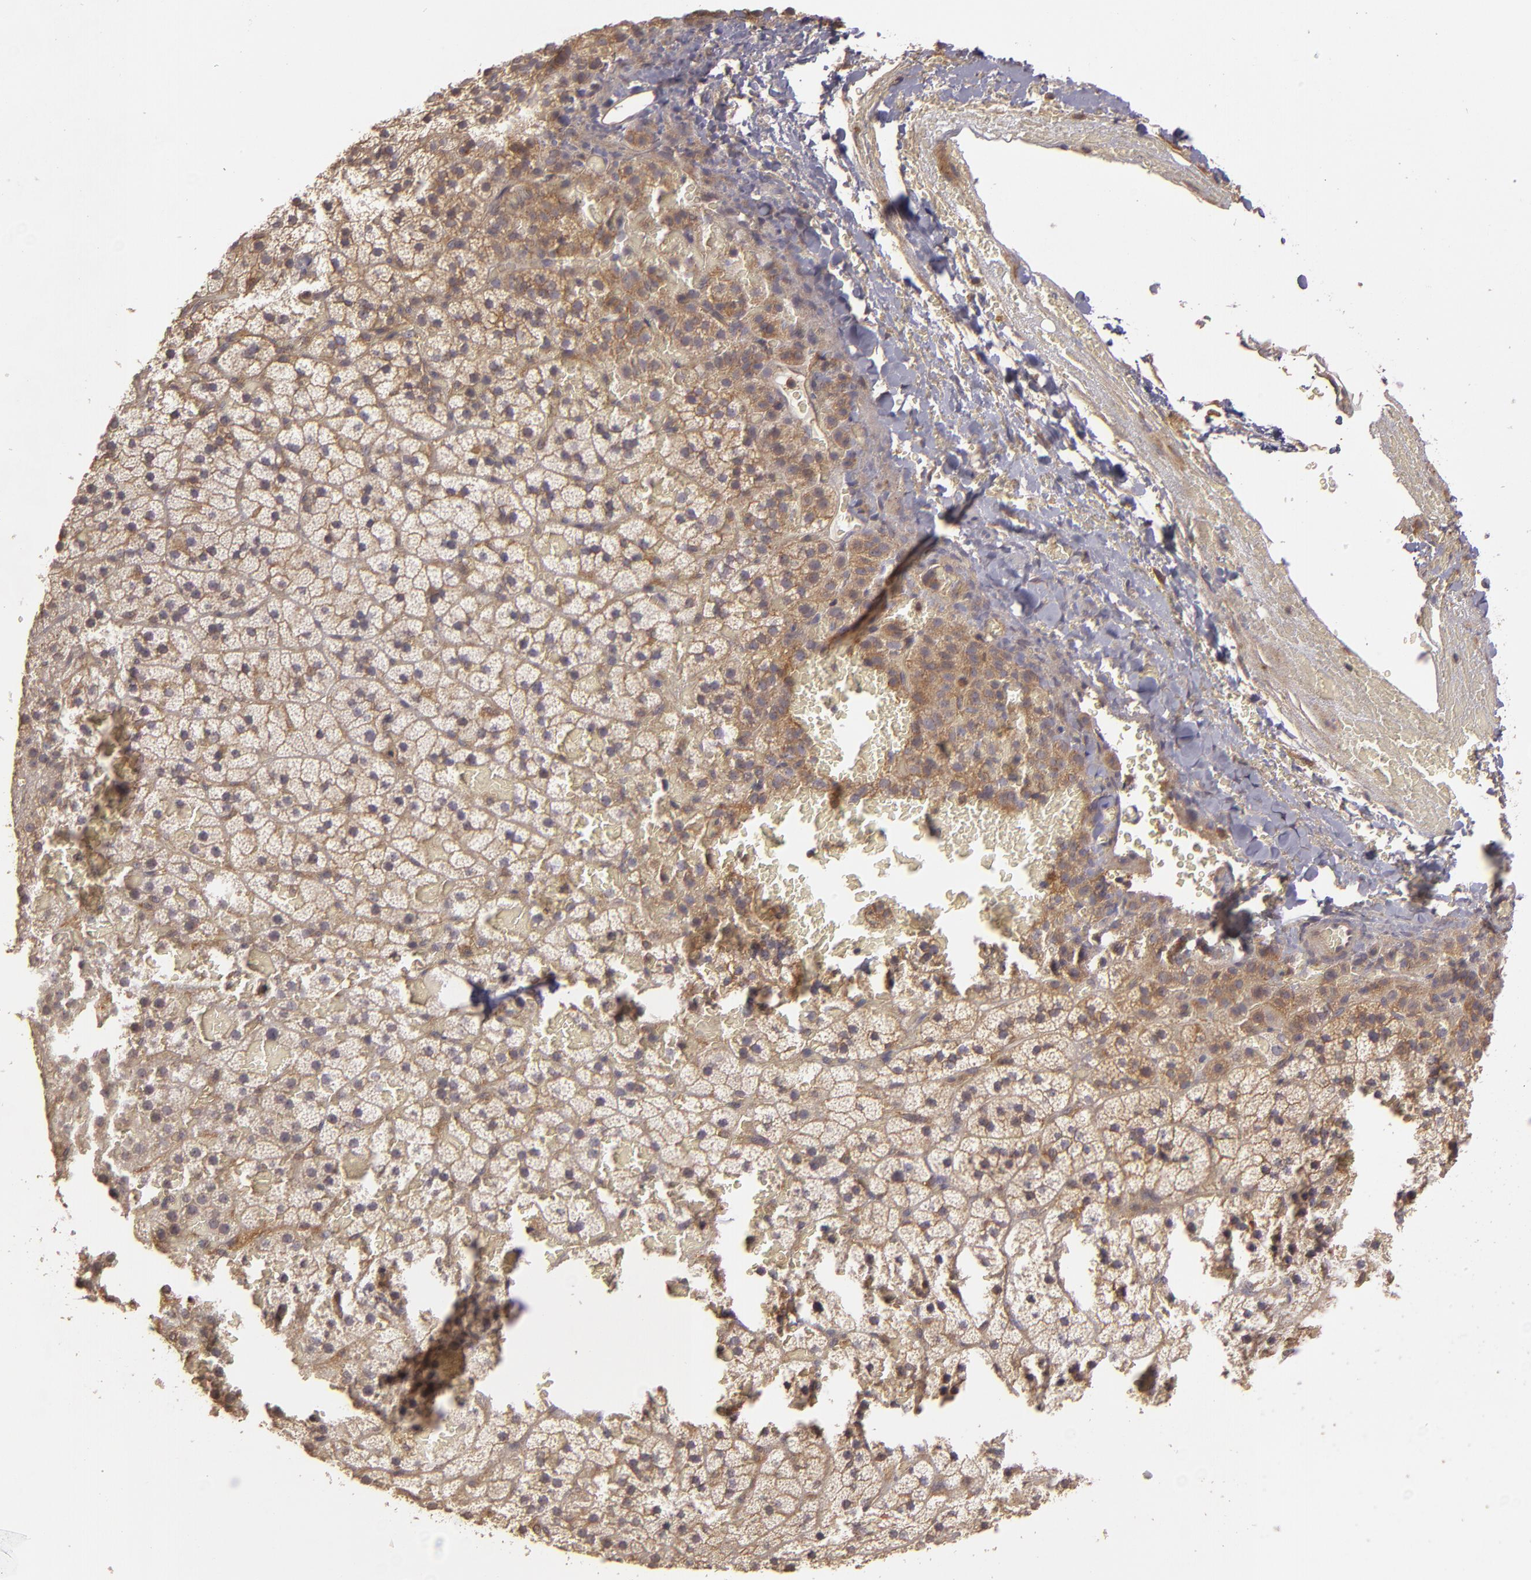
{"staining": {"intensity": "weak", "quantity": ">75%", "location": "cytoplasmic/membranous"}, "tissue": "adrenal gland", "cell_type": "Glandular cells", "image_type": "normal", "snomed": [{"axis": "morphology", "description": "Normal tissue, NOS"}, {"axis": "topography", "description": "Adrenal gland"}], "caption": "An image of human adrenal gland stained for a protein shows weak cytoplasmic/membranous brown staining in glandular cells.", "gene": "HRAS", "patient": {"sex": "male", "age": 35}}